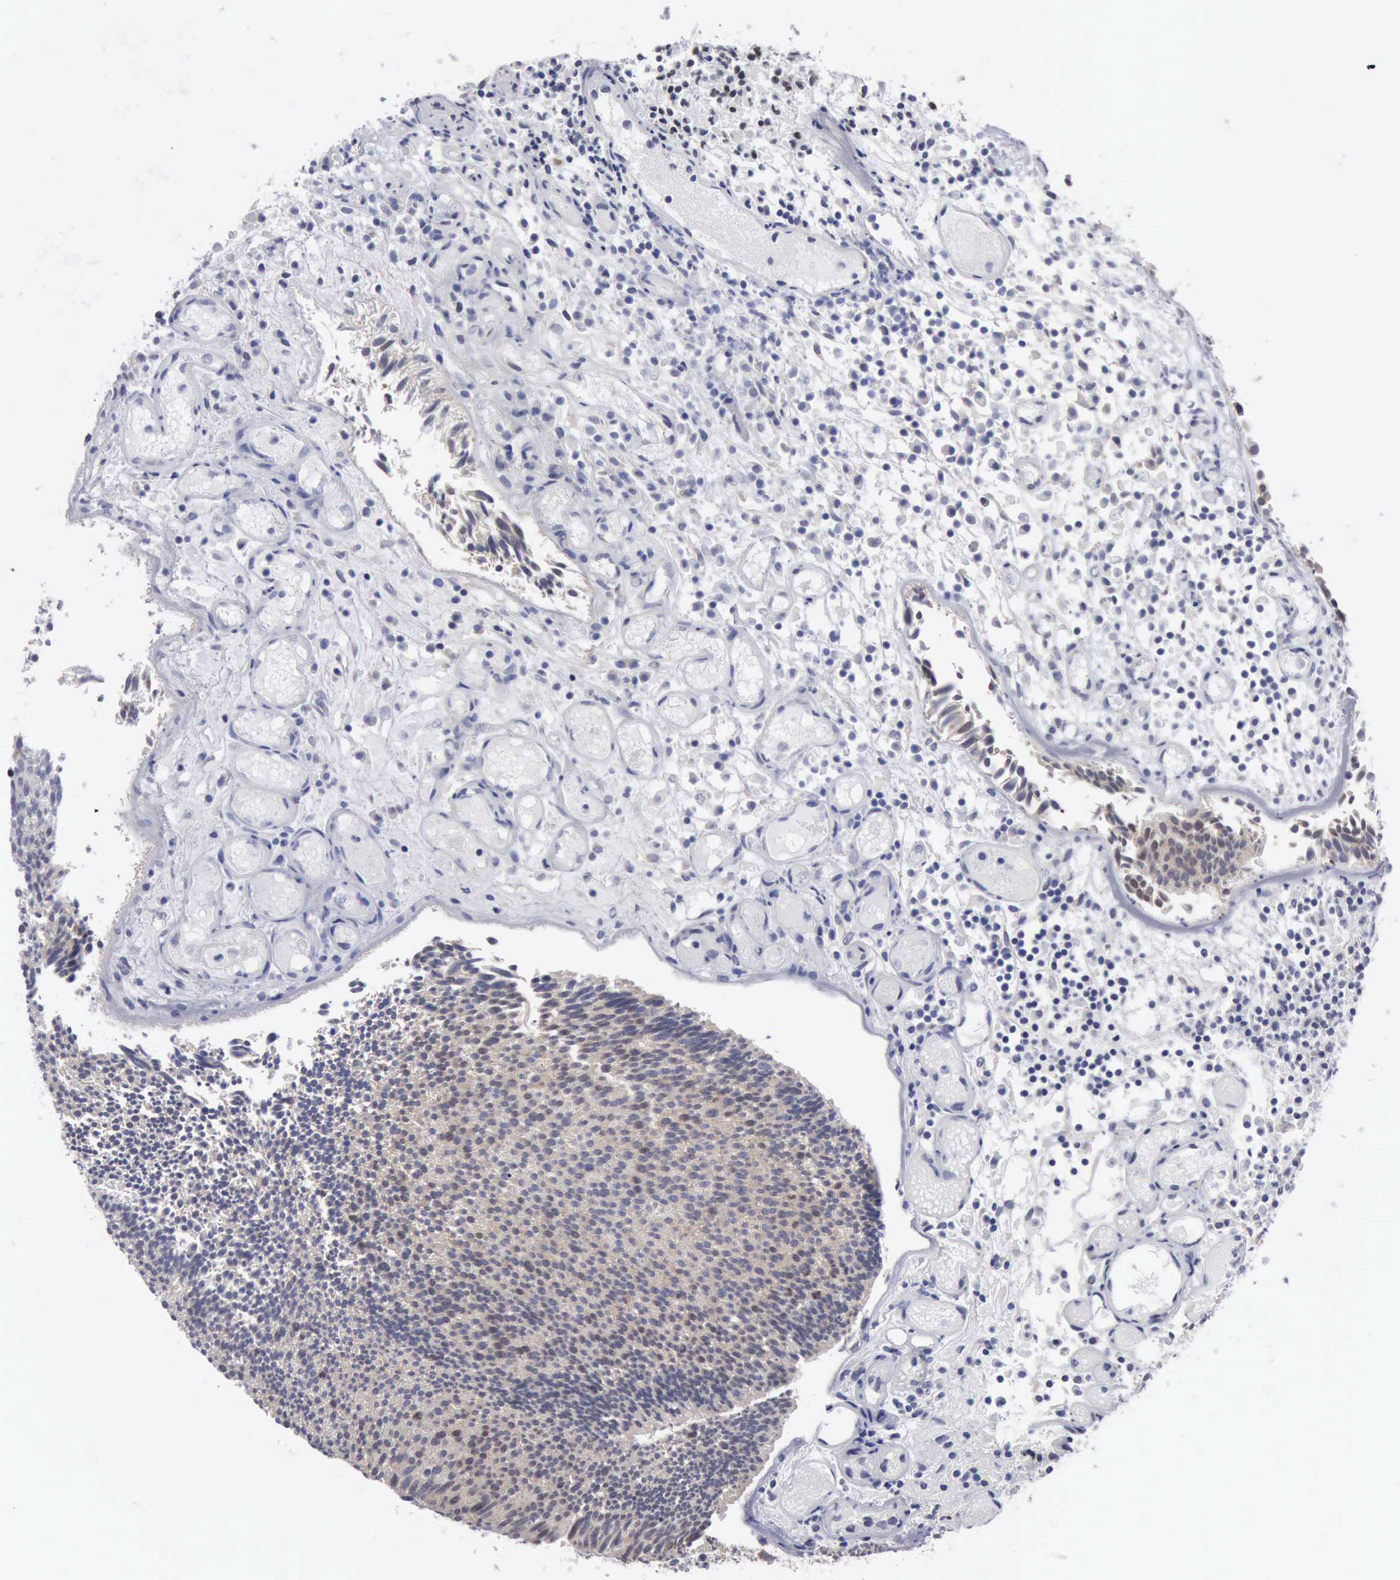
{"staining": {"intensity": "moderate", "quantity": "25%-75%", "location": "cytoplasmic/membranous"}, "tissue": "urothelial cancer", "cell_type": "Tumor cells", "image_type": "cancer", "snomed": [{"axis": "morphology", "description": "Urothelial carcinoma, Low grade"}, {"axis": "topography", "description": "Urinary bladder"}], "caption": "DAB immunohistochemical staining of human urothelial cancer shows moderate cytoplasmic/membranous protein expression in about 25%-75% of tumor cells.", "gene": "TXLNG", "patient": {"sex": "male", "age": 85}}